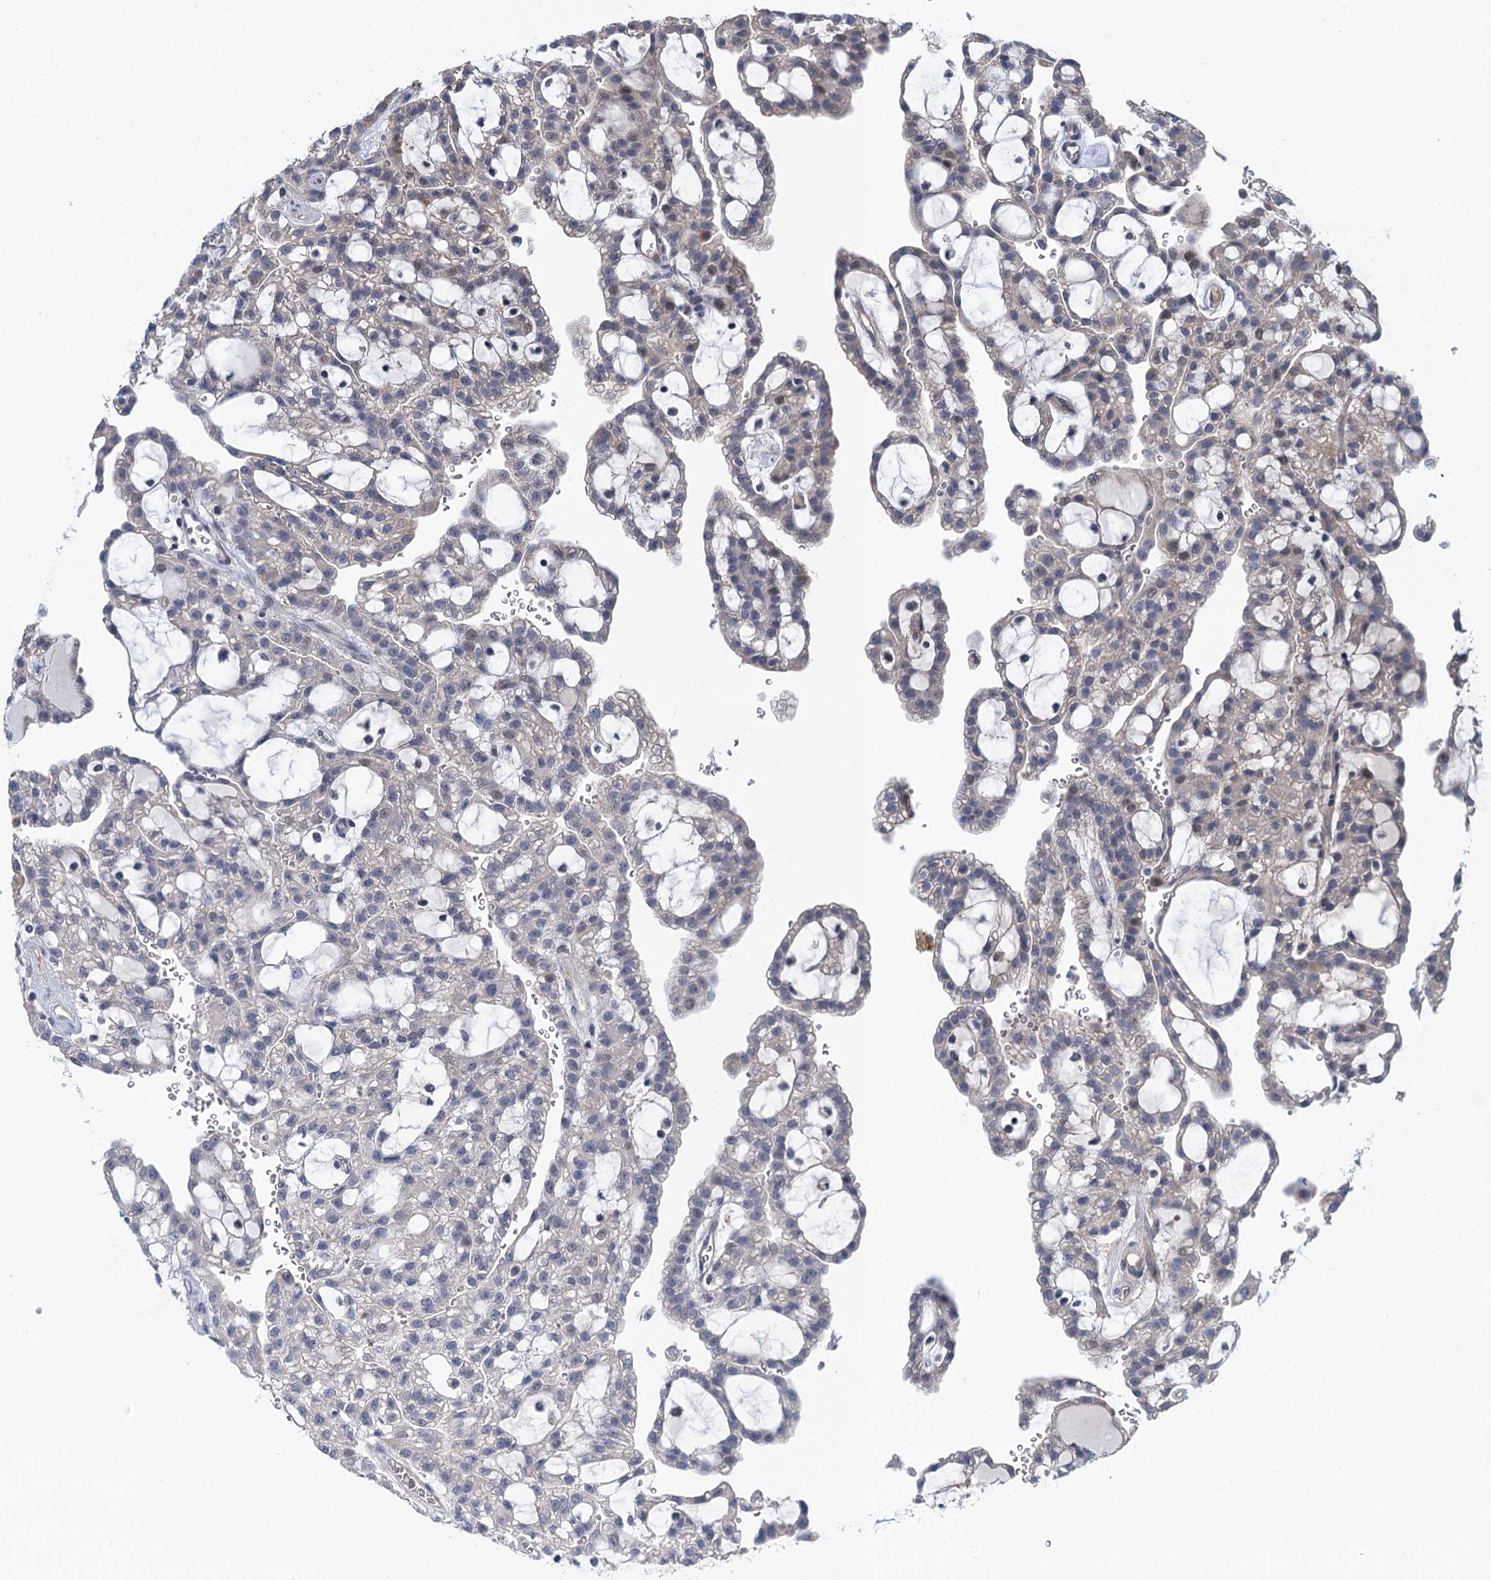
{"staining": {"intensity": "negative", "quantity": "none", "location": "none"}, "tissue": "renal cancer", "cell_type": "Tumor cells", "image_type": "cancer", "snomed": [{"axis": "morphology", "description": "Adenocarcinoma, NOS"}, {"axis": "topography", "description": "Kidney"}], "caption": "The immunohistochemistry image has no significant positivity in tumor cells of renal cancer (adenocarcinoma) tissue. (IHC, brightfield microscopy, high magnification).", "gene": "MDM1", "patient": {"sex": "male", "age": 63}}